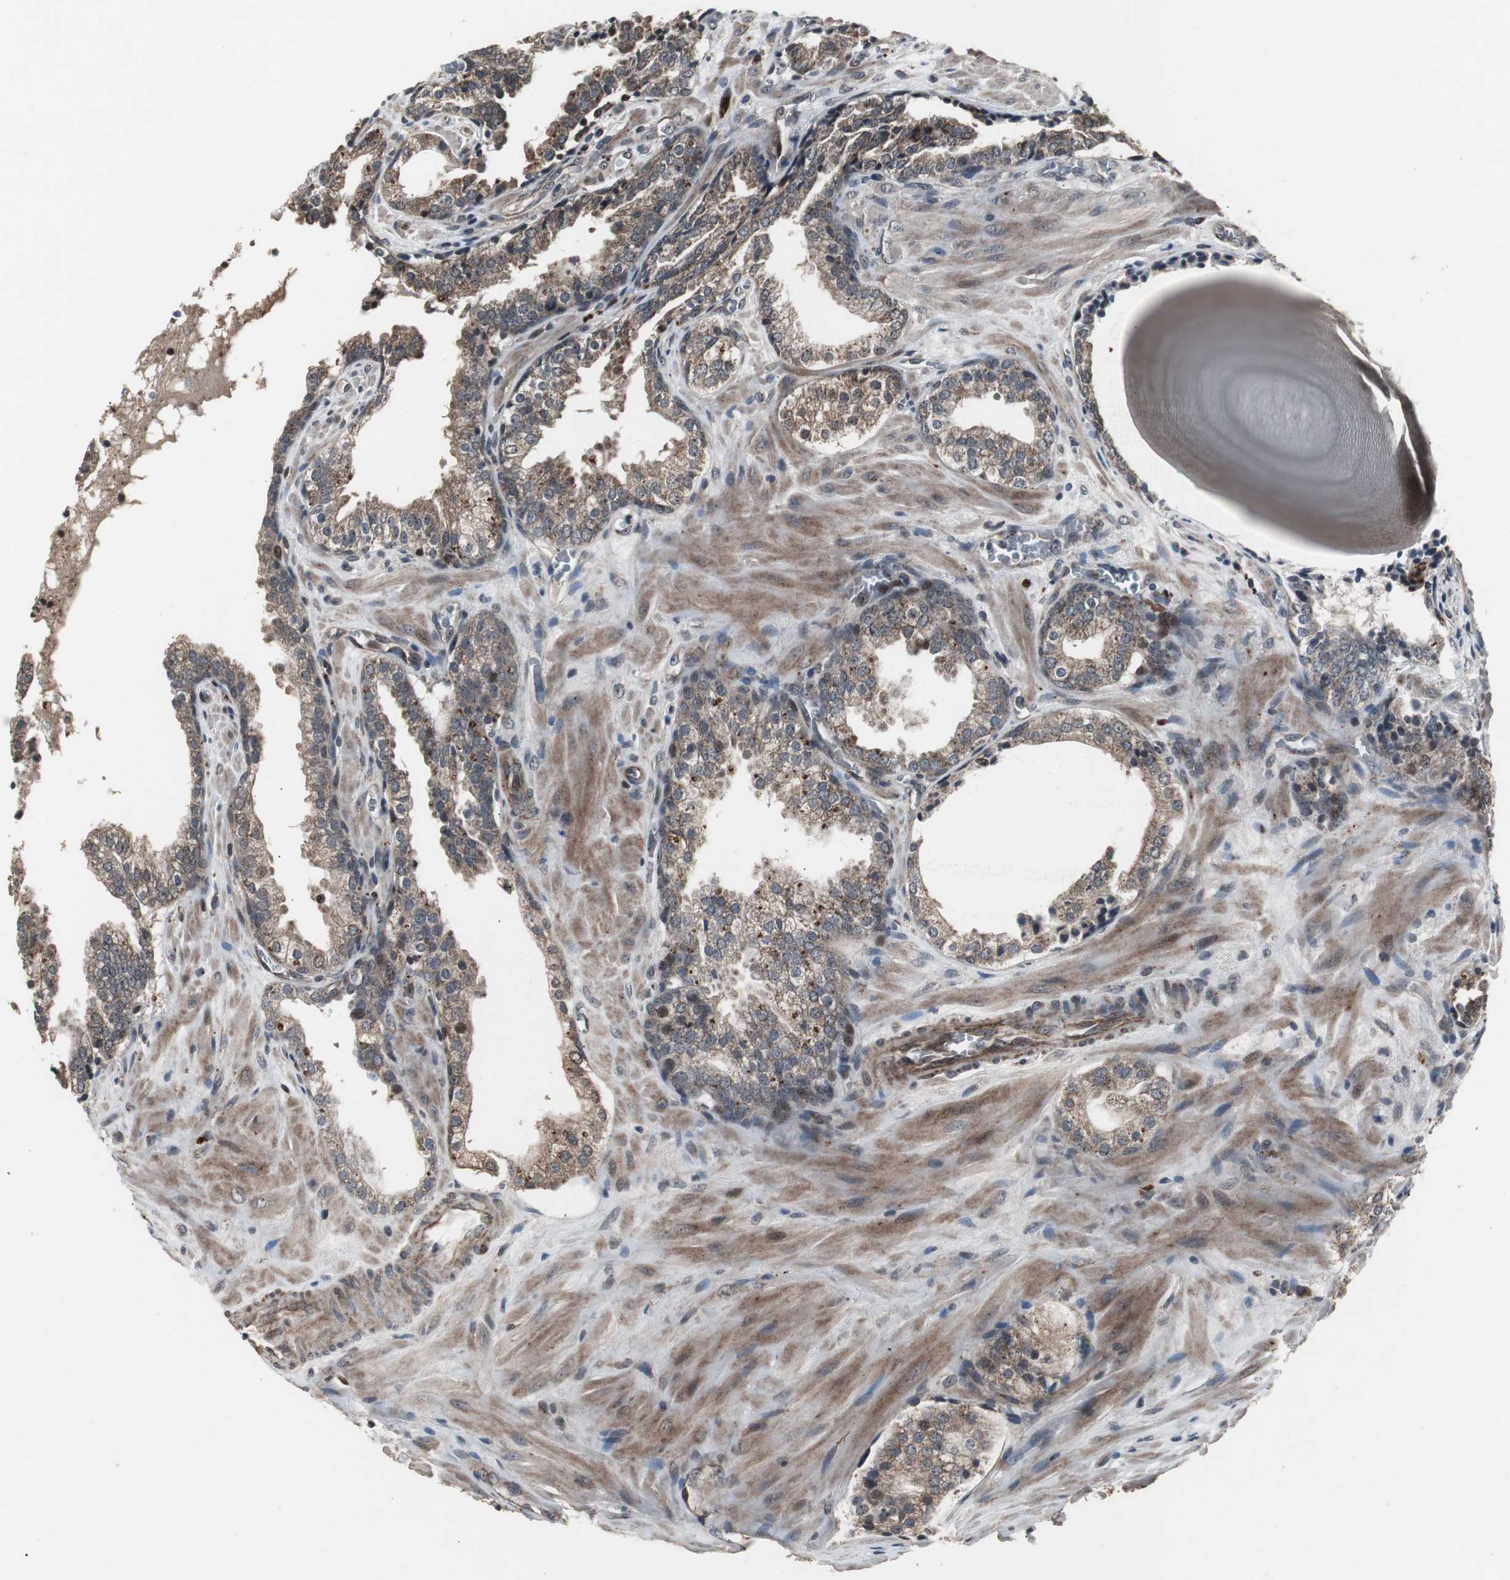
{"staining": {"intensity": "moderate", "quantity": ">75%", "location": "cytoplasmic/membranous"}, "tissue": "prostate cancer", "cell_type": "Tumor cells", "image_type": "cancer", "snomed": [{"axis": "morphology", "description": "Adenocarcinoma, Medium grade"}, {"axis": "topography", "description": "Prostate"}], "caption": "Approximately >75% of tumor cells in human prostate cancer demonstrate moderate cytoplasmic/membranous protein positivity as visualized by brown immunohistochemical staining.", "gene": "MRPL40", "patient": {"sex": "male", "age": 72}}